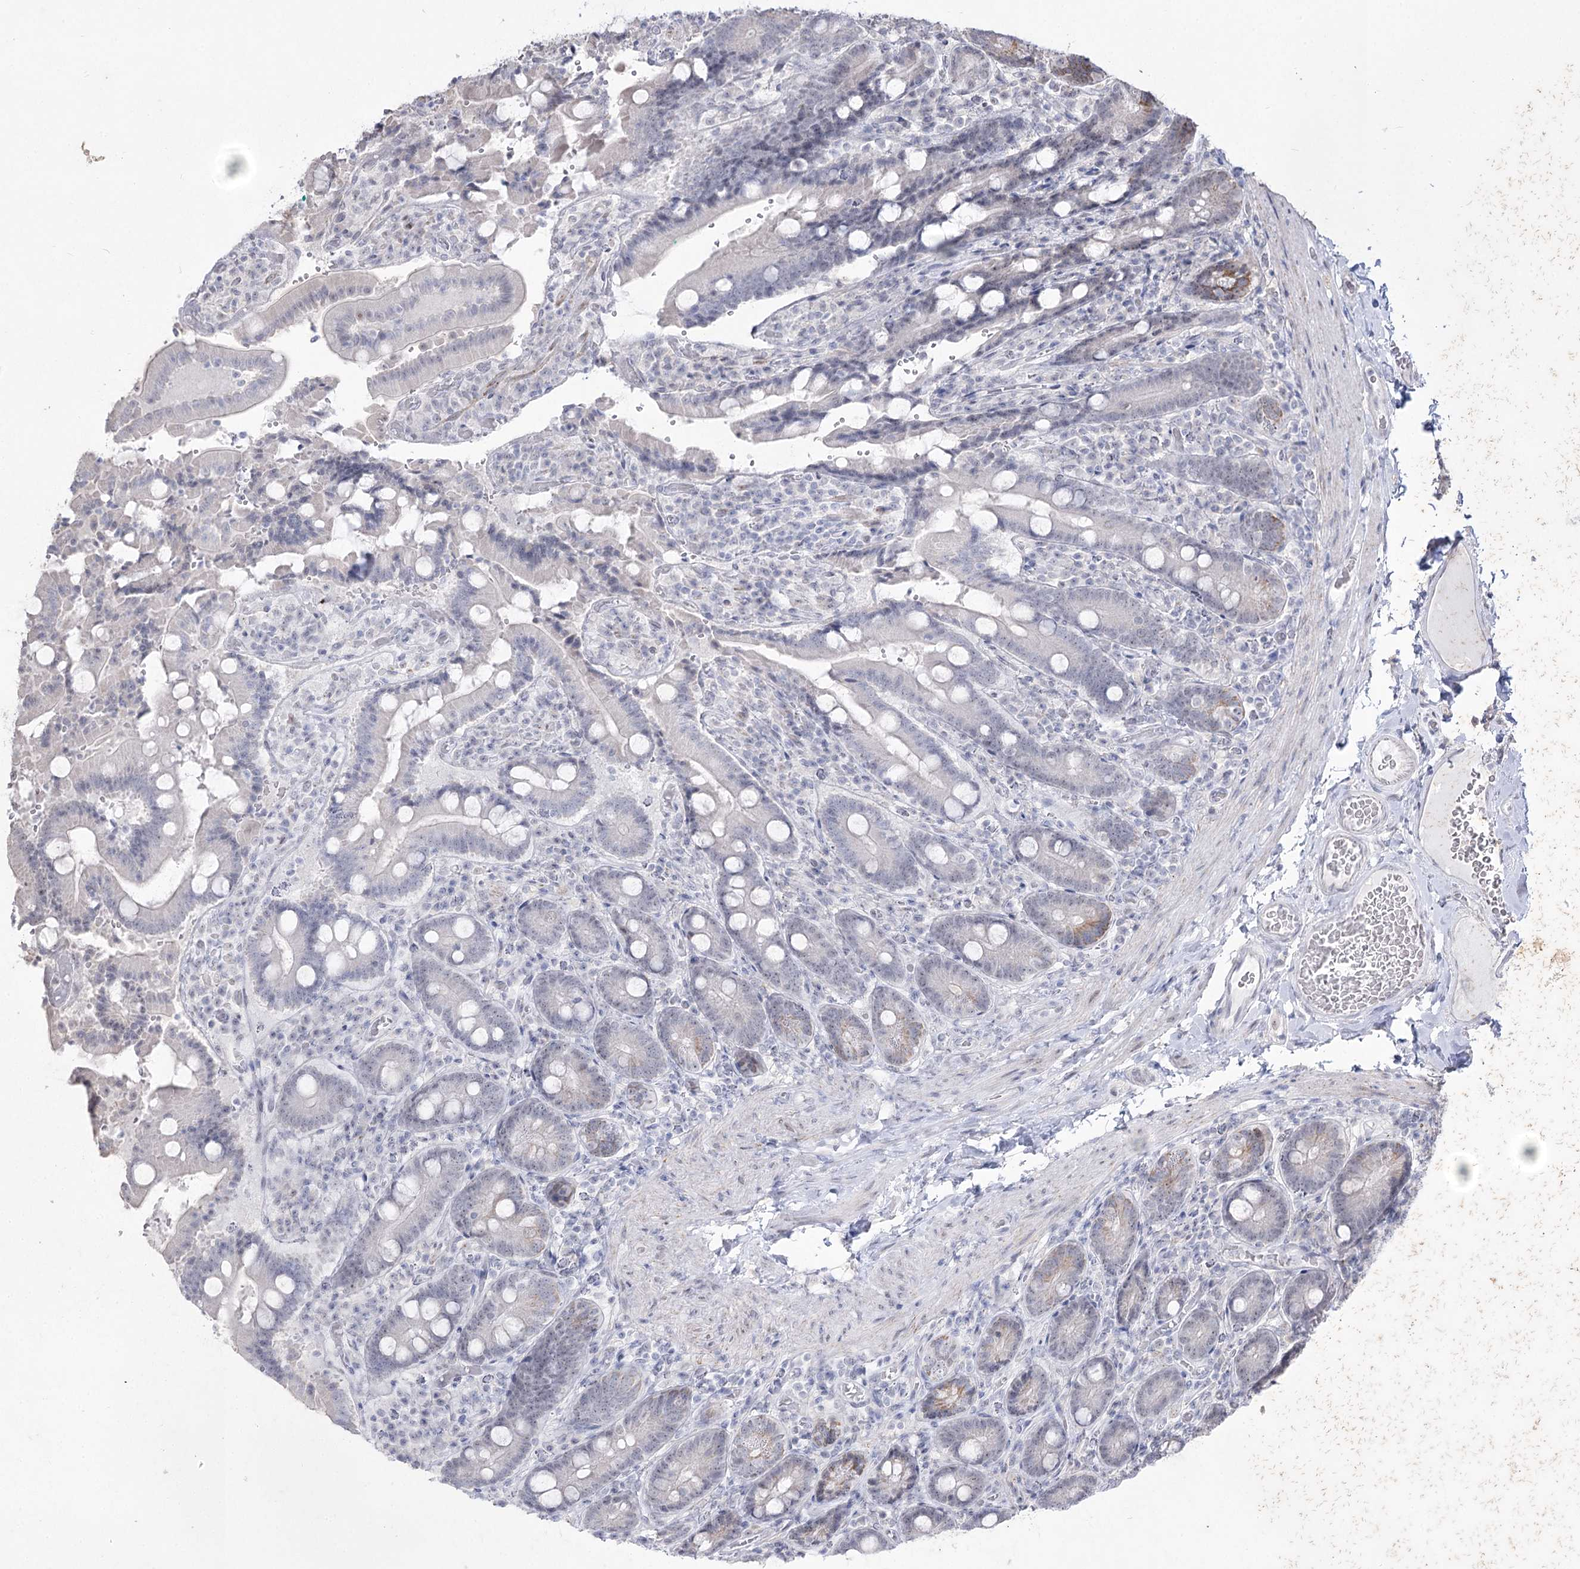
{"staining": {"intensity": "weak", "quantity": "25%-75%", "location": "nuclear"}, "tissue": "duodenum", "cell_type": "Glandular cells", "image_type": "normal", "snomed": [{"axis": "morphology", "description": "Normal tissue, NOS"}, {"axis": "topography", "description": "Duodenum"}], "caption": "A brown stain highlights weak nuclear positivity of a protein in glandular cells of normal duodenum. The staining was performed using DAB to visualize the protein expression in brown, while the nuclei were stained in blue with hematoxylin (Magnification: 20x).", "gene": "DDX50", "patient": {"sex": "female", "age": 62}}